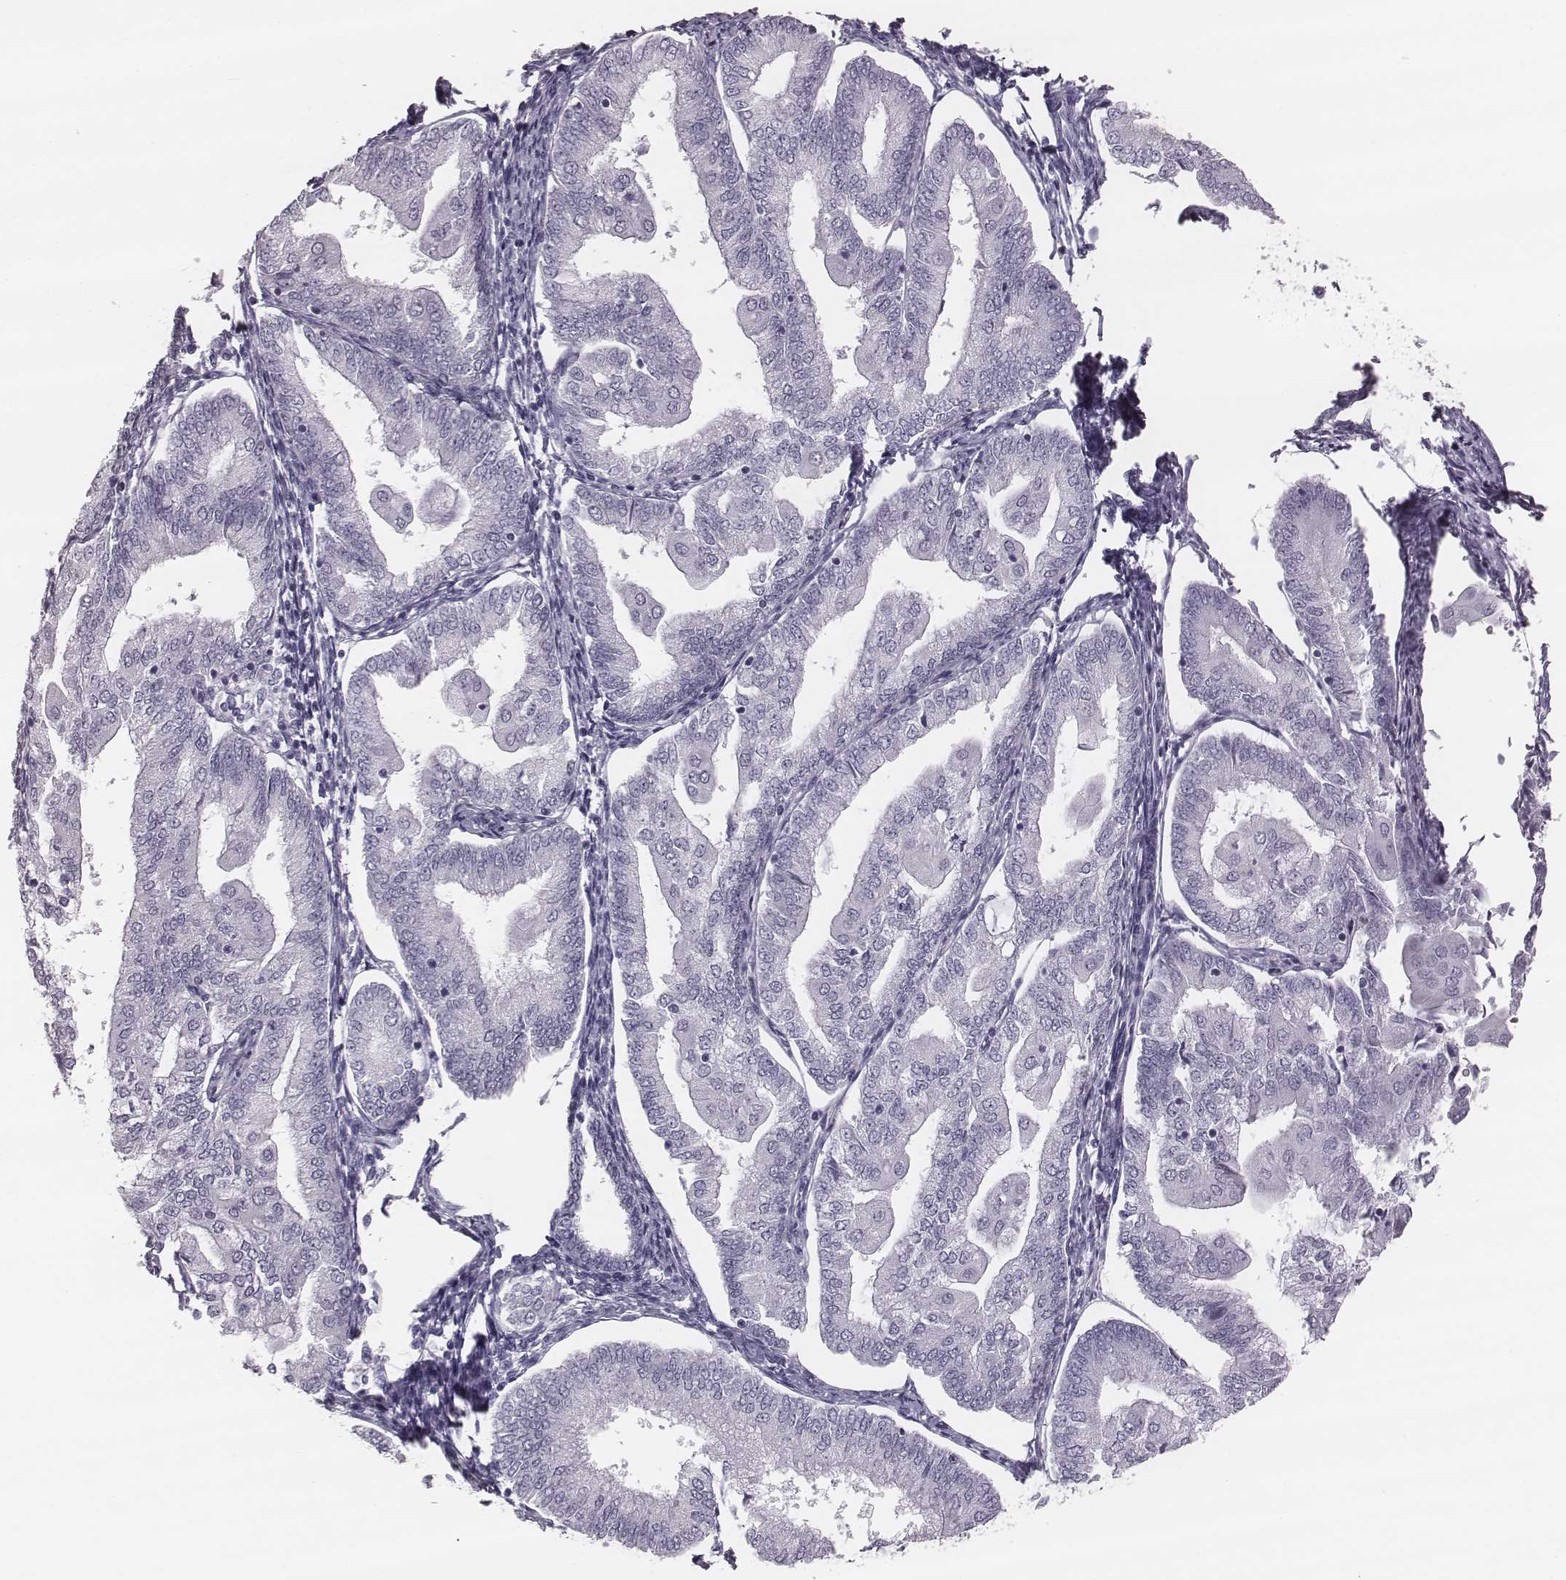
{"staining": {"intensity": "negative", "quantity": "none", "location": "none"}, "tissue": "endometrial cancer", "cell_type": "Tumor cells", "image_type": "cancer", "snomed": [{"axis": "morphology", "description": "Adenocarcinoma, NOS"}, {"axis": "topography", "description": "Endometrium"}], "caption": "Histopathology image shows no significant protein expression in tumor cells of endometrial adenocarcinoma. (Brightfield microscopy of DAB IHC at high magnification).", "gene": "KRT74", "patient": {"sex": "female", "age": 55}}